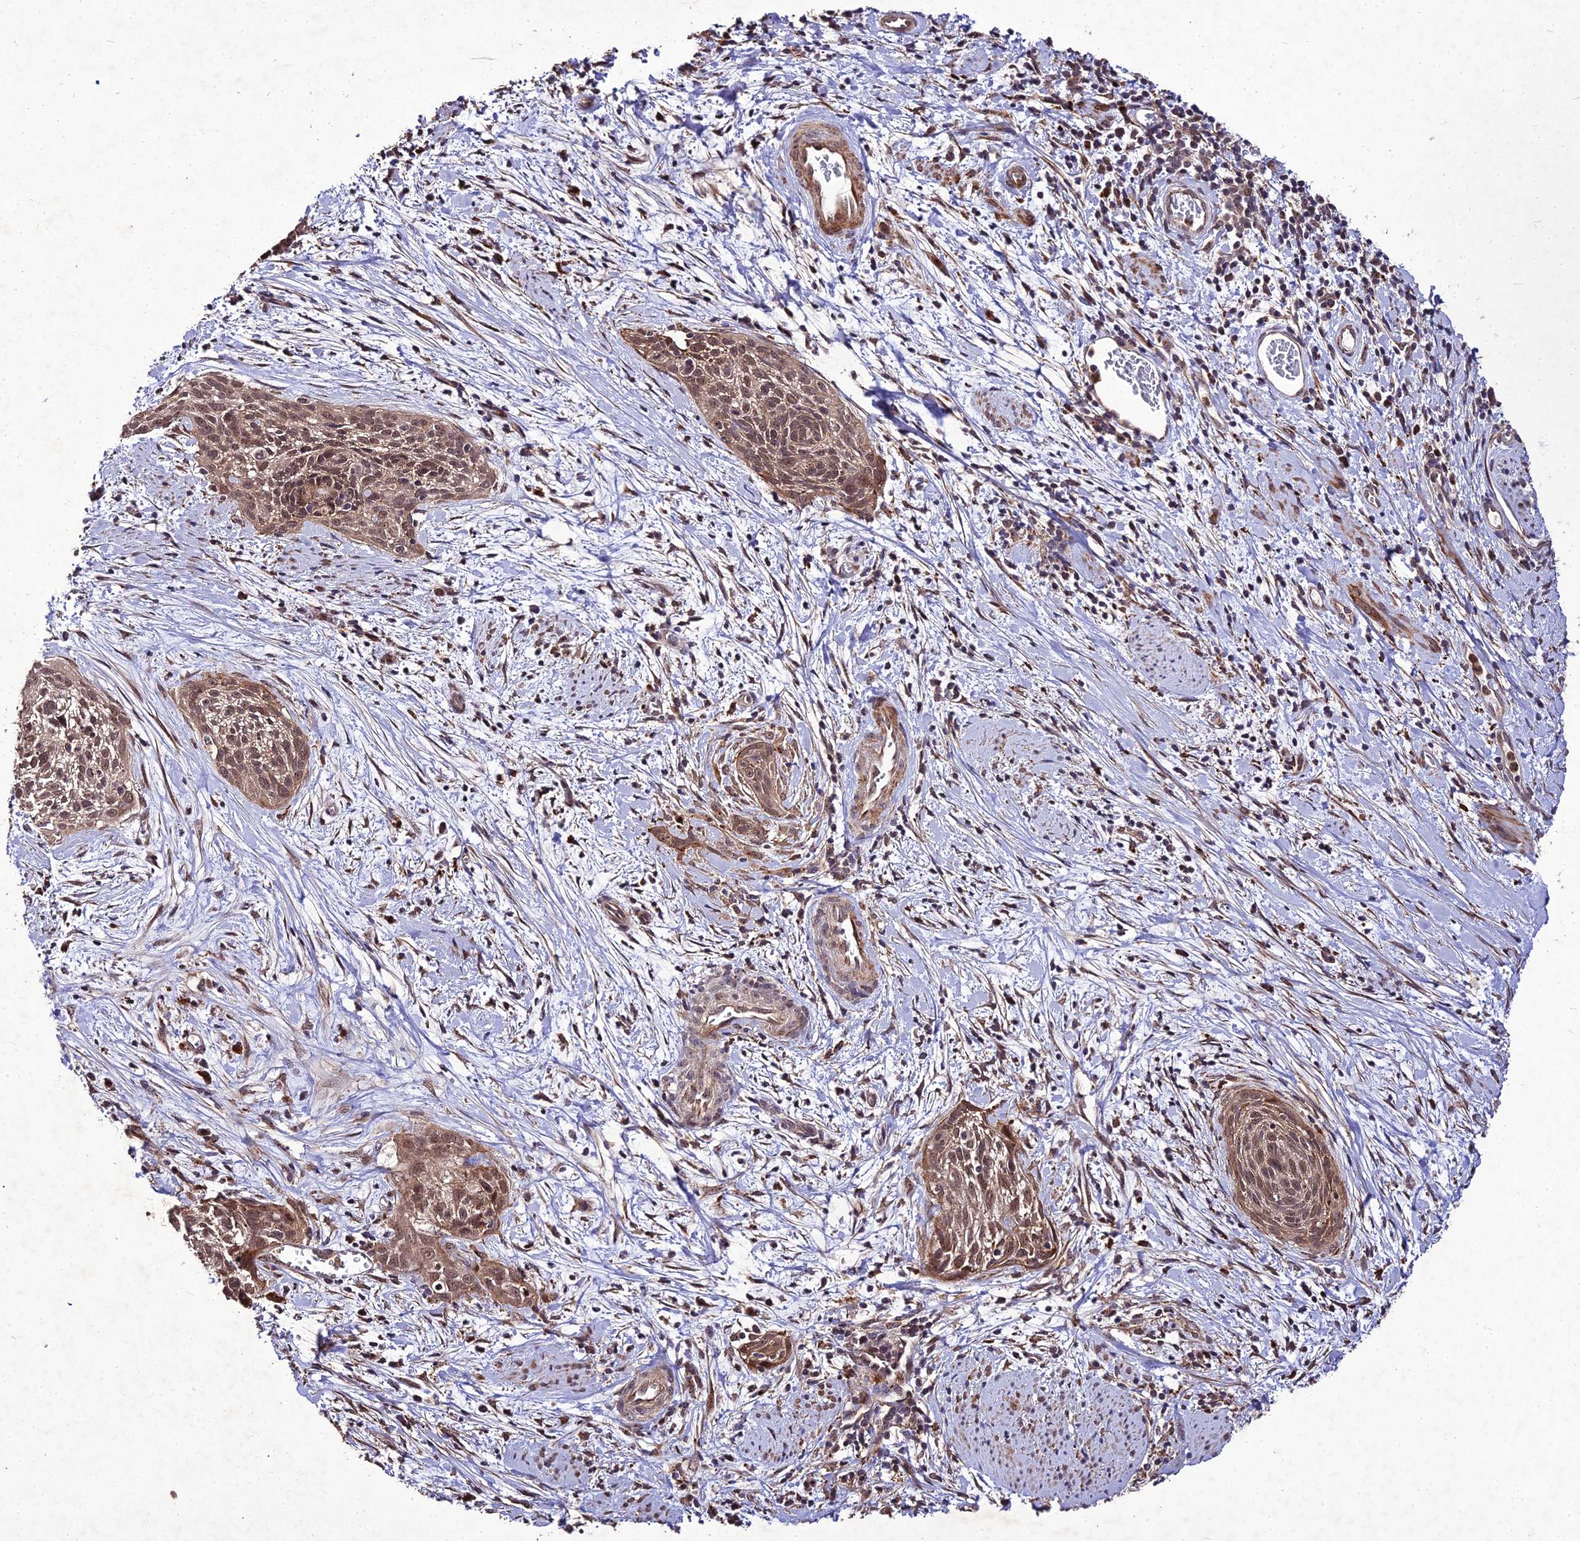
{"staining": {"intensity": "moderate", "quantity": ">75%", "location": "nuclear"}, "tissue": "cervical cancer", "cell_type": "Tumor cells", "image_type": "cancer", "snomed": [{"axis": "morphology", "description": "Squamous cell carcinoma, NOS"}, {"axis": "topography", "description": "Cervix"}], "caption": "This histopathology image exhibits immunohistochemistry staining of cervical squamous cell carcinoma, with medium moderate nuclear staining in approximately >75% of tumor cells.", "gene": "ZNF766", "patient": {"sex": "female", "age": 55}}